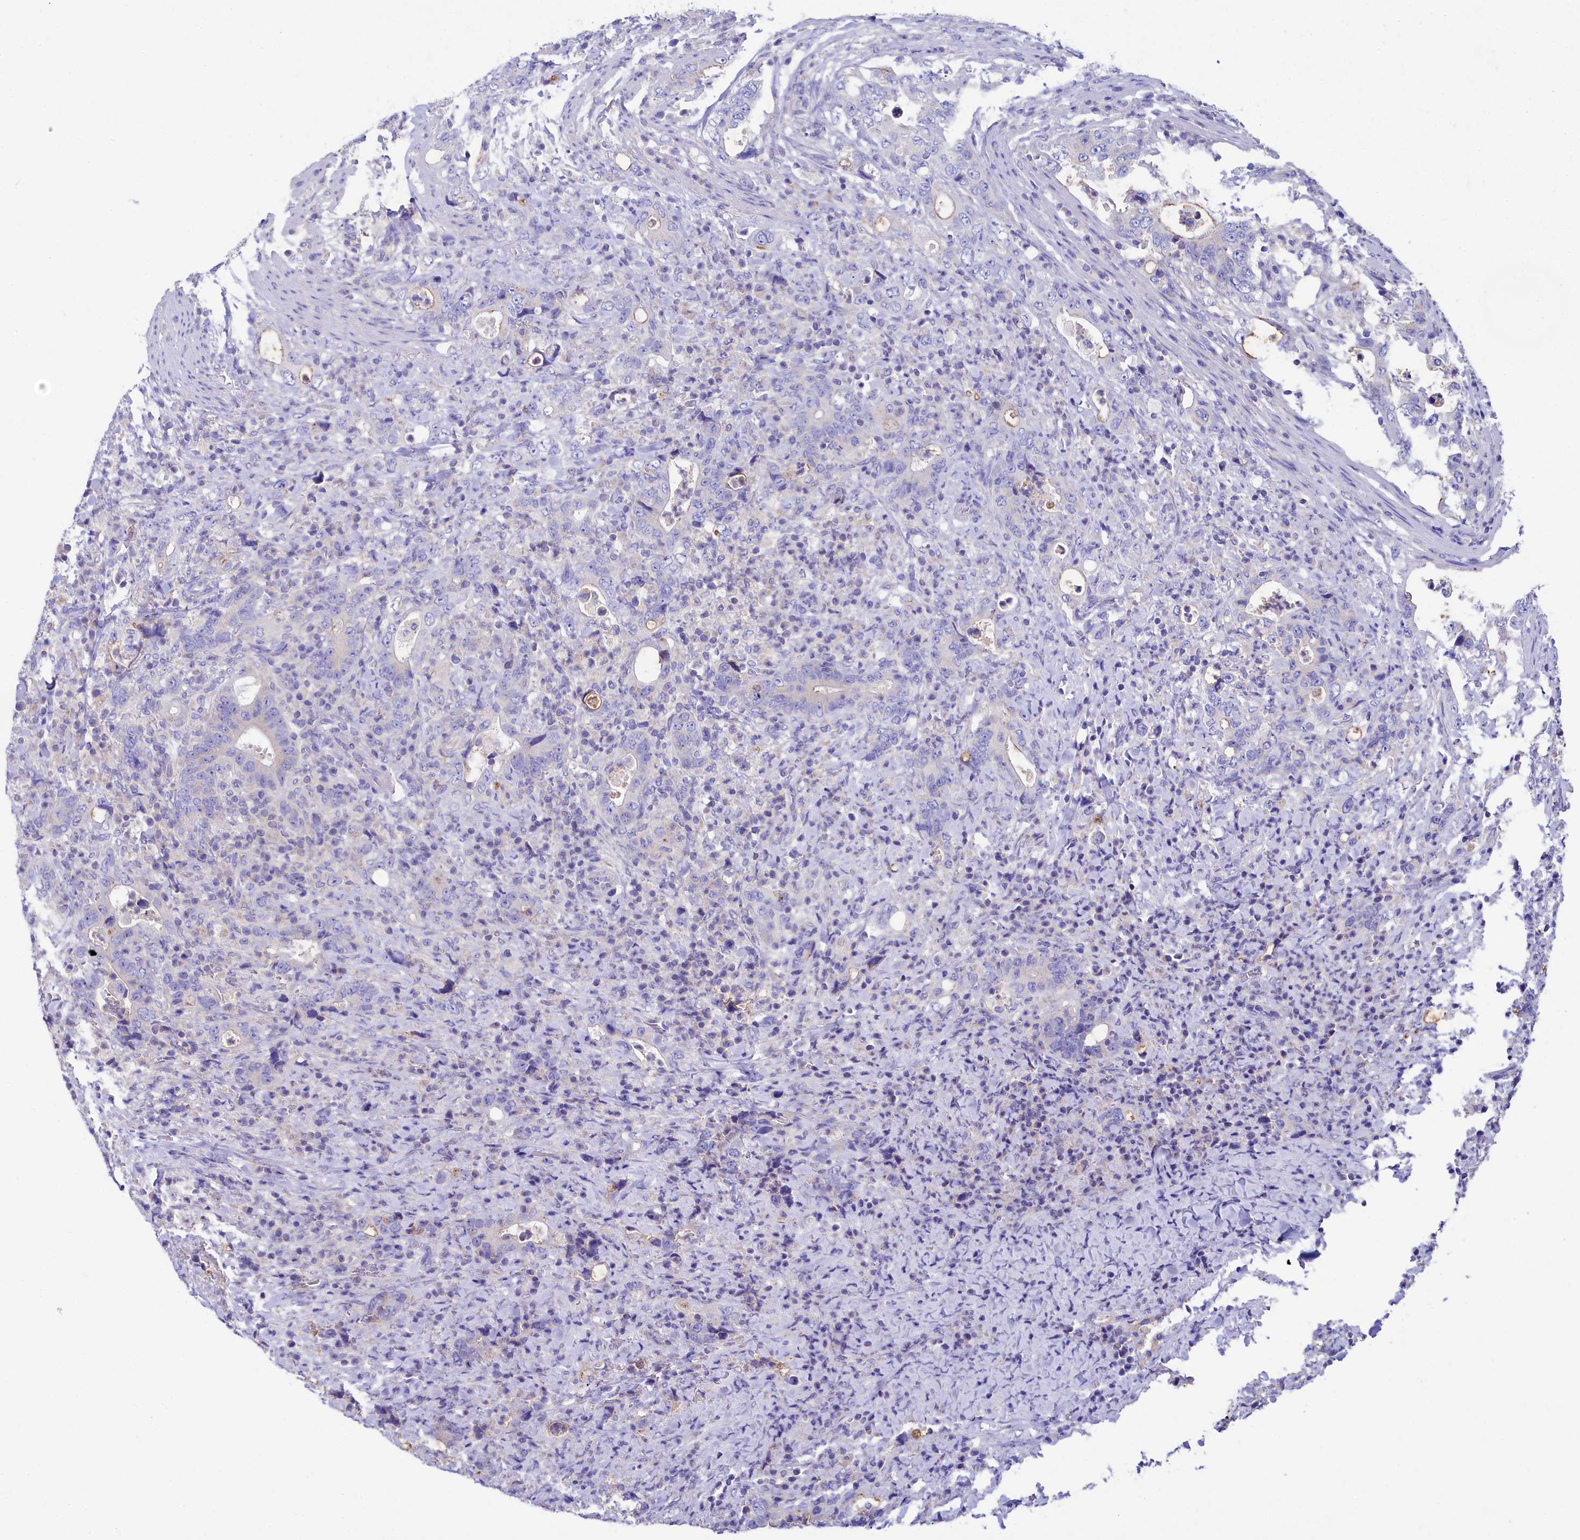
{"staining": {"intensity": "negative", "quantity": "none", "location": "none"}, "tissue": "colorectal cancer", "cell_type": "Tumor cells", "image_type": "cancer", "snomed": [{"axis": "morphology", "description": "Adenocarcinoma, NOS"}, {"axis": "topography", "description": "Colon"}], "caption": "IHC histopathology image of neoplastic tissue: adenocarcinoma (colorectal) stained with DAB (3,3'-diaminobenzidine) demonstrates no significant protein expression in tumor cells.", "gene": "VPS26B", "patient": {"sex": "female", "age": 75}}